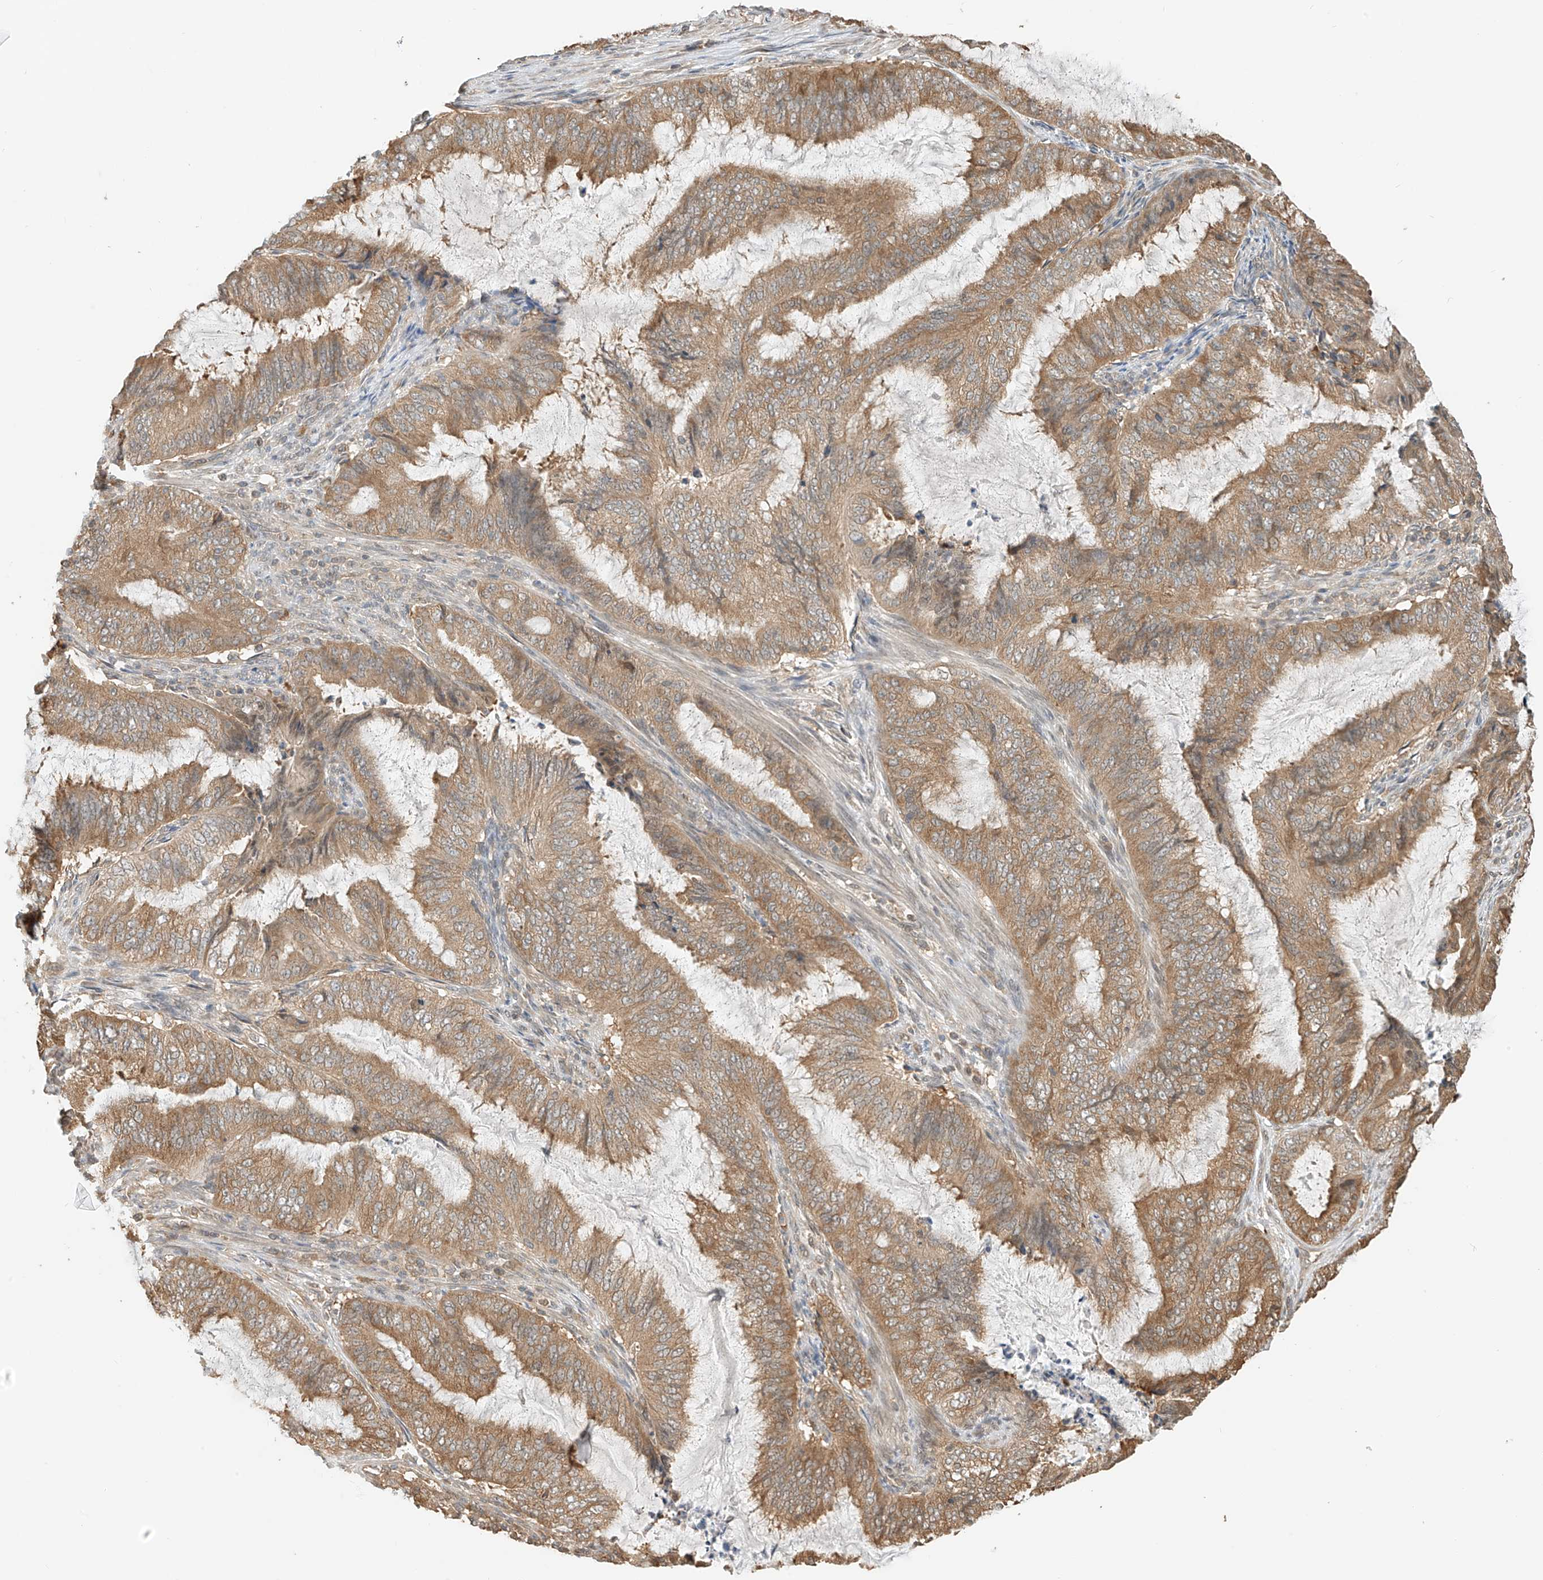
{"staining": {"intensity": "moderate", "quantity": ">75%", "location": "cytoplasmic/membranous"}, "tissue": "endometrial cancer", "cell_type": "Tumor cells", "image_type": "cancer", "snomed": [{"axis": "morphology", "description": "Adenocarcinoma, NOS"}, {"axis": "topography", "description": "Endometrium"}], "caption": "Human endometrial cancer (adenocarcinoma) stained for a protein (brown) demonstrates moderate cytoplasmic/membranous positive positivity in about >75% of tumor cells.", "gene": "PPA2", "patient": {"sex": "female", "age": 51}}